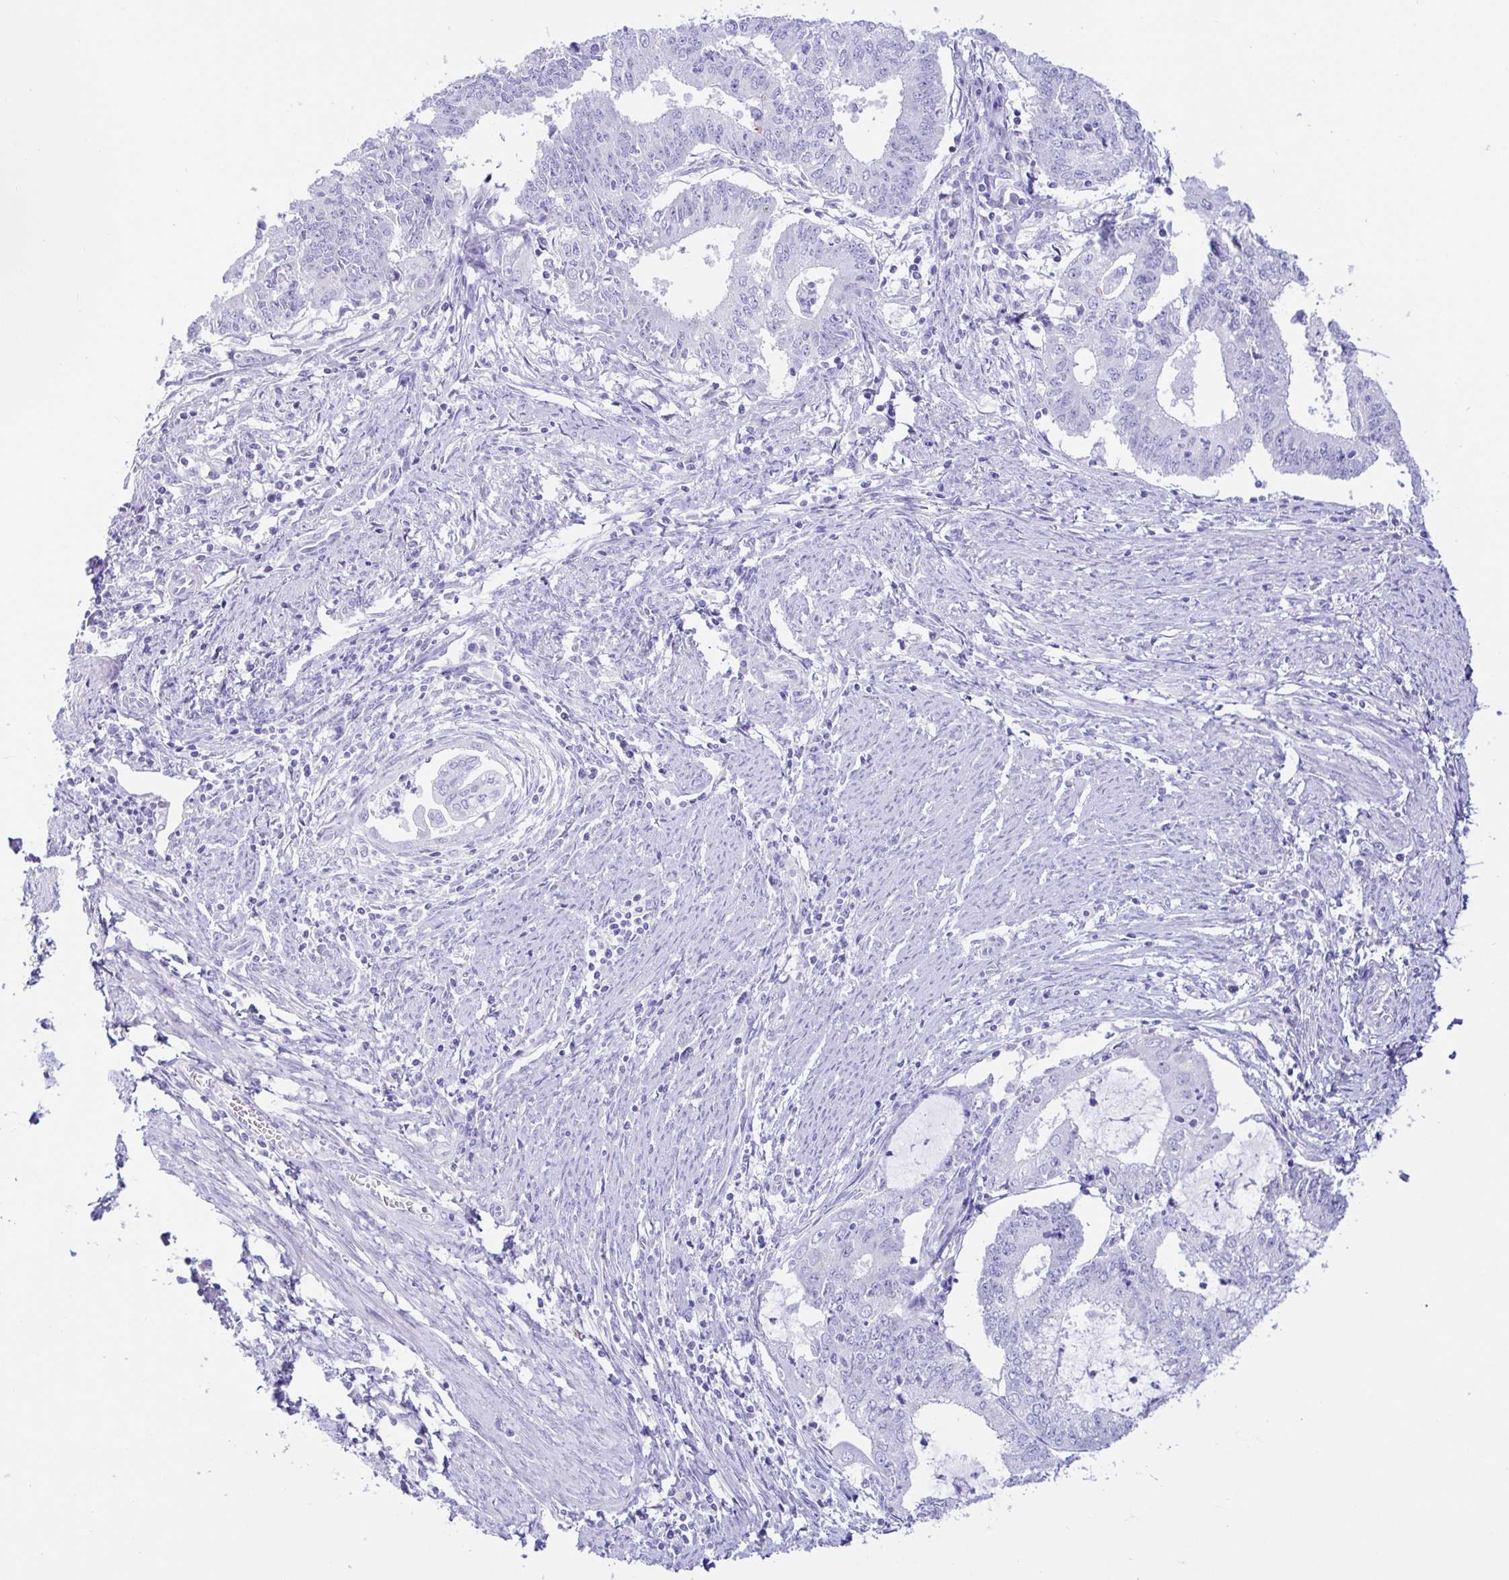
{"staining": {"intensity": "negative", "quantity": "none", "location": "none"}, "tissue": "endometrial cancer", "cell_type": "Tumor cells", "image_type": "cancer", "snomed": [{"axis": "morphology", "description": "Adenocarcinoma, NOS"}, {"axis": "topography", "description": "Endometrium"}], "caption": "An immunohistochemistry photomicrograph of adenocarcinoma (endometrial) is shown. There is no staining in tumor cells of adenocarcinoma (endometrial).", "gene": "PINLYP", "patient": {"sex": "female", "age": 61}}